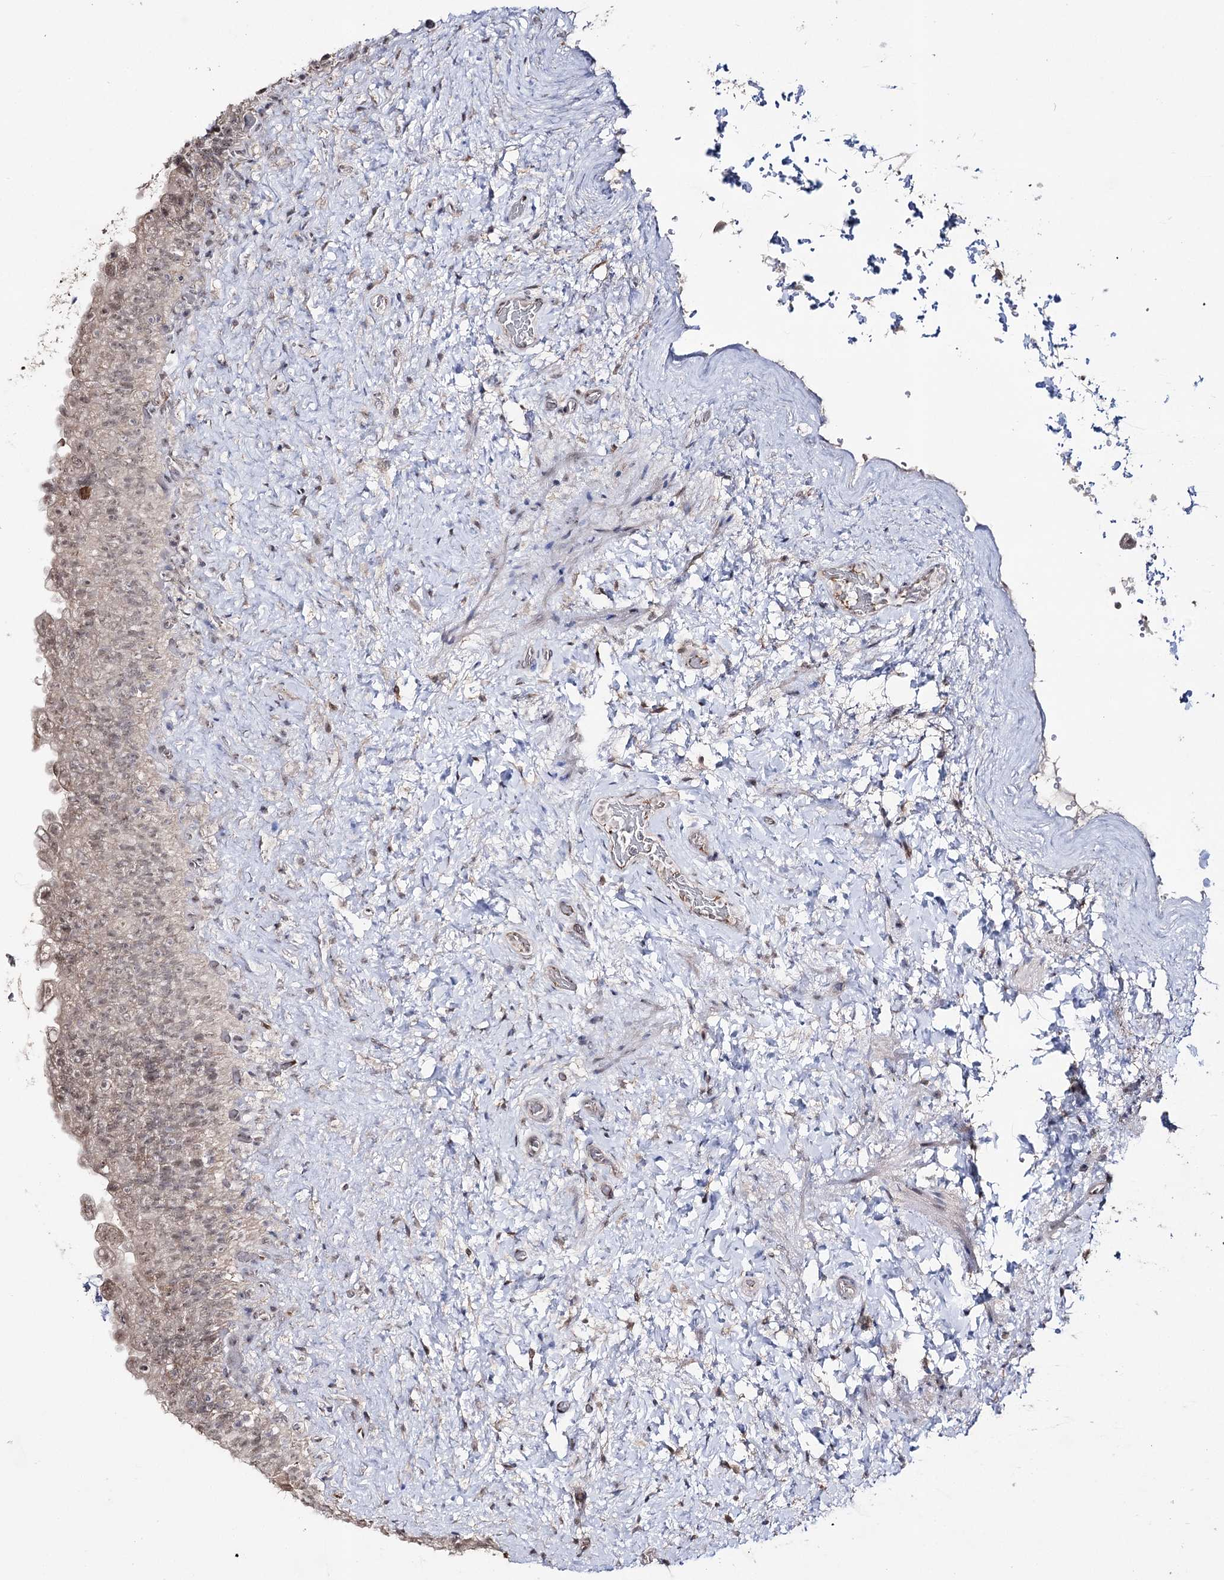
{"staining": {"intensity": "weak", "quantity": "25%-75%", "location": "cytoplasmic/membranous,nuclear"}, "tissue": "urinary bladder", "cell_type": "Urothelial cells", "image_type": "normal", "snomed": [{"axis": "morphology", "description": "Normal tissue, NOS"}, {"axis": "topography", "description": "Urinary bladder"}], "caption": "Urothelial cells show low levels of weak cytoplasmic/membranous,nuclear staining in about 25%-75% of cells in benign urinary bladder. (Stains: DAB (3,3'-diaminobenzidine) in brown, nuclei in blue, Microscopy: brightfield microscopy at high magnification).", "gene": "HSD11B2", "patient": {"sex": "female", "age": 27}}